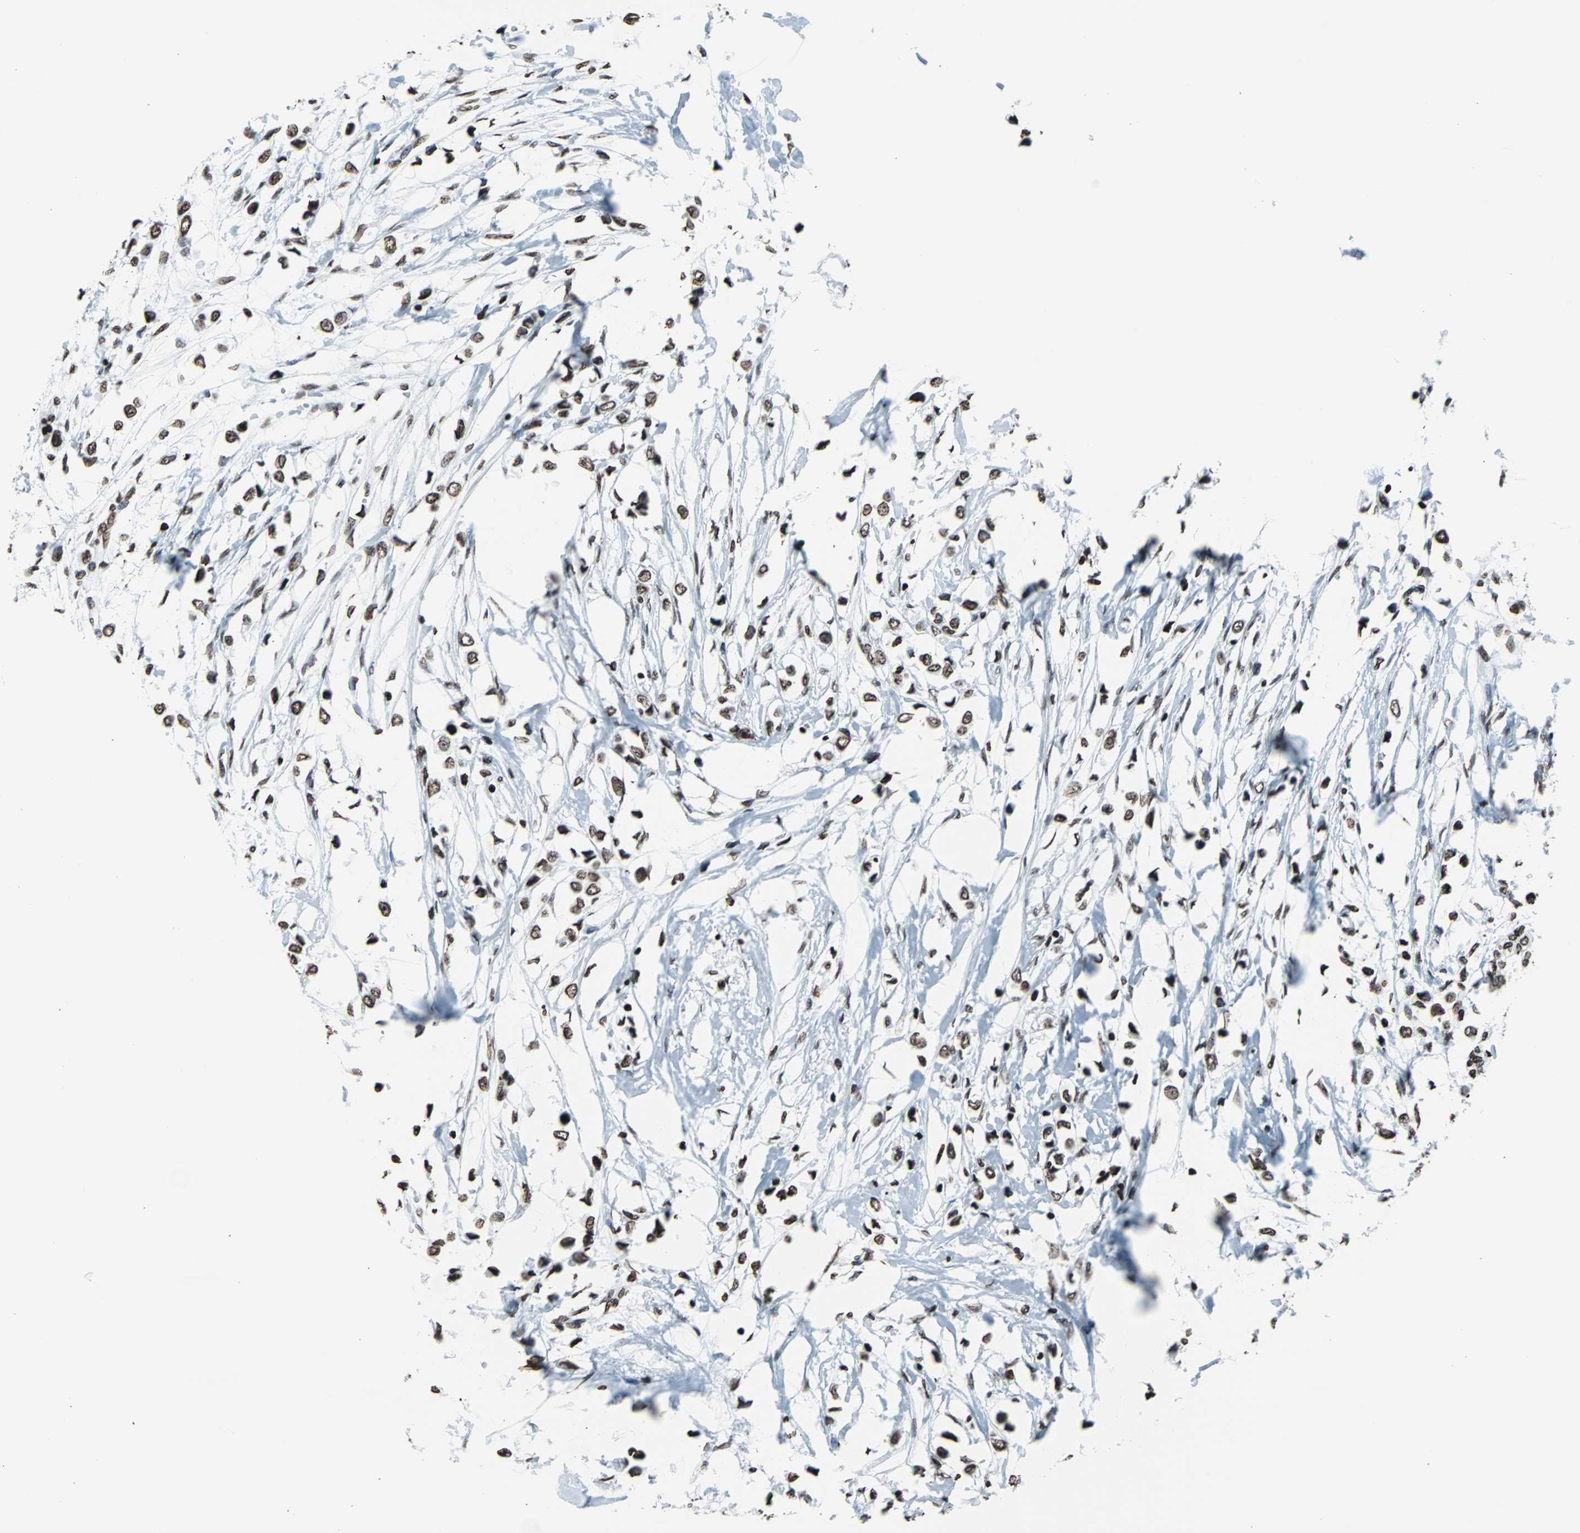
{"staining": {"intensity": "strong", "quantity": ">75%", "location": "nuclear"}, "tissue": "breast cancer", "cell_type": "Tumor cells", "image_type": "cancer", "snomed": [{"axis": "morphology", "description": "Lobular carcinoma"}, {"axis": "topography", "description": "Breast"}], "caption": "A micrograph of human lobular carcinoma (breast) stained for a protein reveals strong nuclear brown staining in tumor cells.", "gene": "H2BC18", "patient": {"sex": "female", "age": 51}}